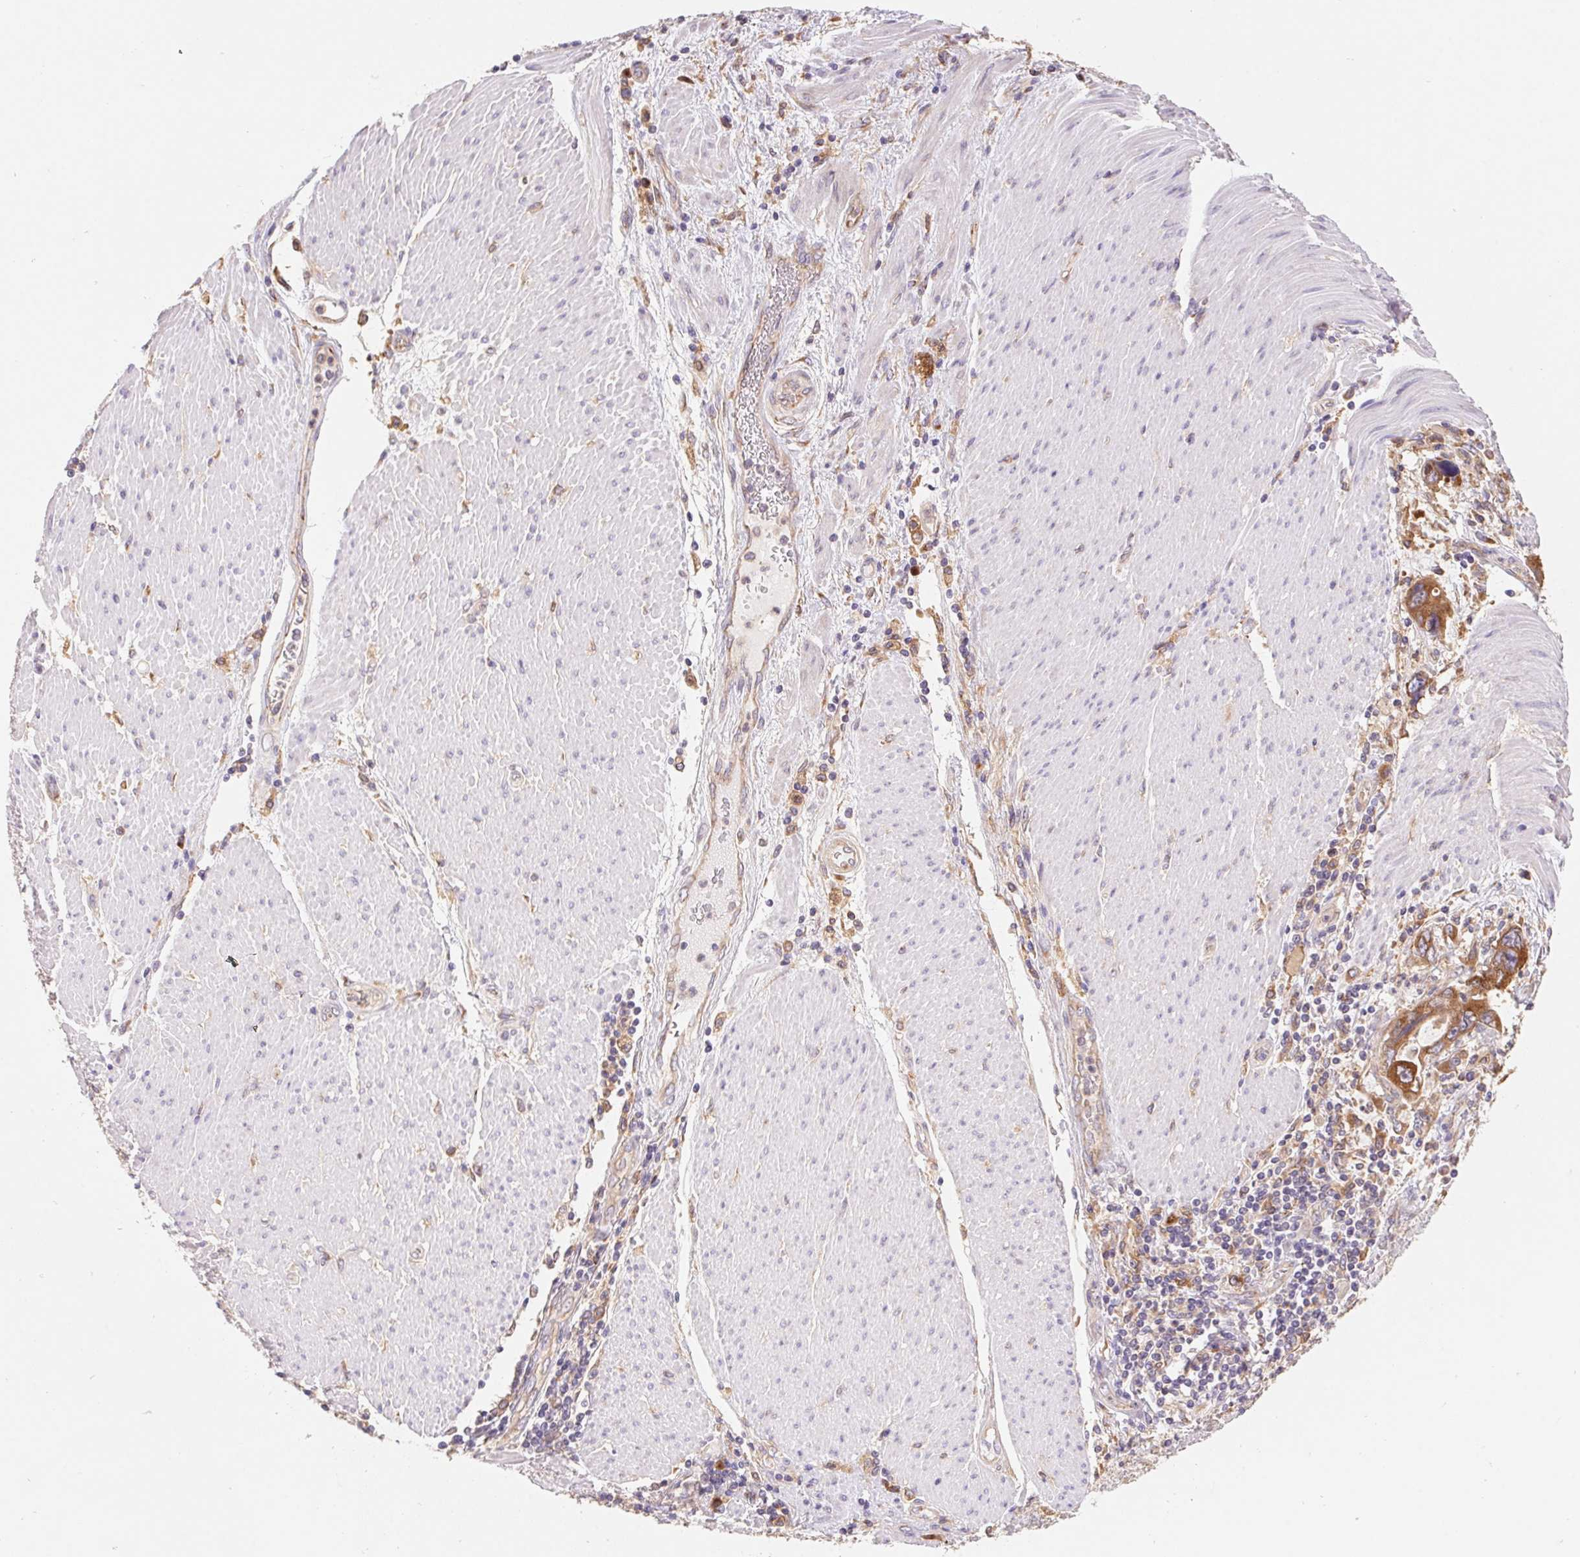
{"staining": {"intensity": "moderate", "quantity": ">75%", "location": "cytoplasmic/membranous"}, "tissue": "stomach cancer", "cell_type": "Tumor cells", "image_type": "cancer", "snomed": [{"axis": "morphology", "description": "Adenocarcinoma, NOS"}, {"axis": "topography", "description": "Pancreas"}, {"axis": "topography", "description": "Stomach, upper"}], "caption": "IHC micrograph of human stomach cancer (adenocarcinoma) stained for a protein (brown), which reveals medium levels of moderate cytoplasmic/membranous expression in approximately >75% of tumor cells.", "gene": "RAB1A", "patient": {"sex": "male", "age": 77}}